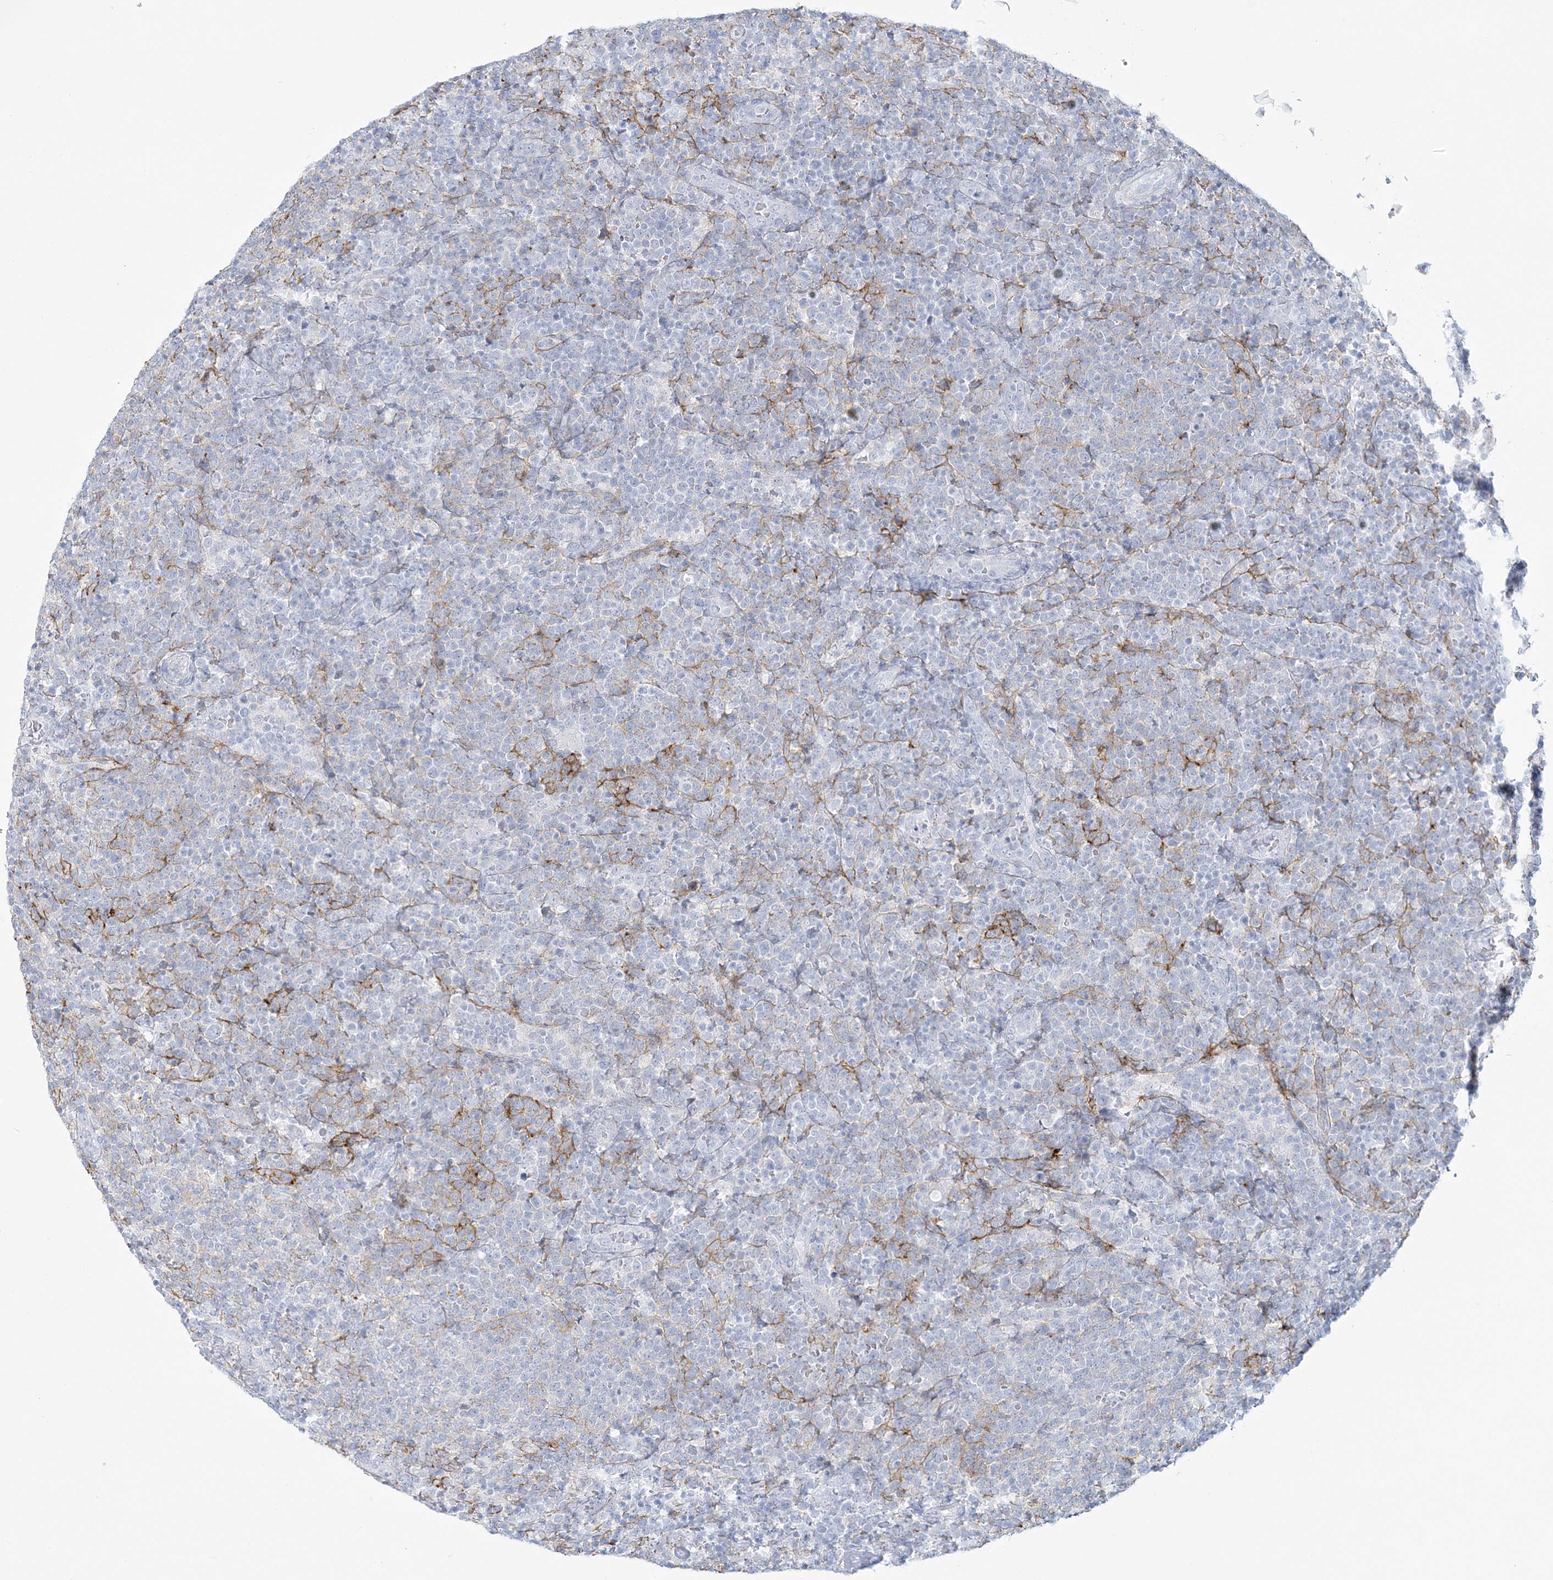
{"staining": {"intensity": "negative", "quantity": "none", "location": "none"}, "tissue": "lymphoma", "cell_type": "Tumor cells", "image_type": "cancer", "snomed": [{"axis": "morphology", "description": "Malignant lymphoma, non-Hodgkin's type, High grade"}, {"axis": "topography", "description": "Lymph node"}], "caption": "Tumor cells show no significant staining in lymphoma.", "gene": "ADGB", "patient": {"sex": "male", "age": 61}}